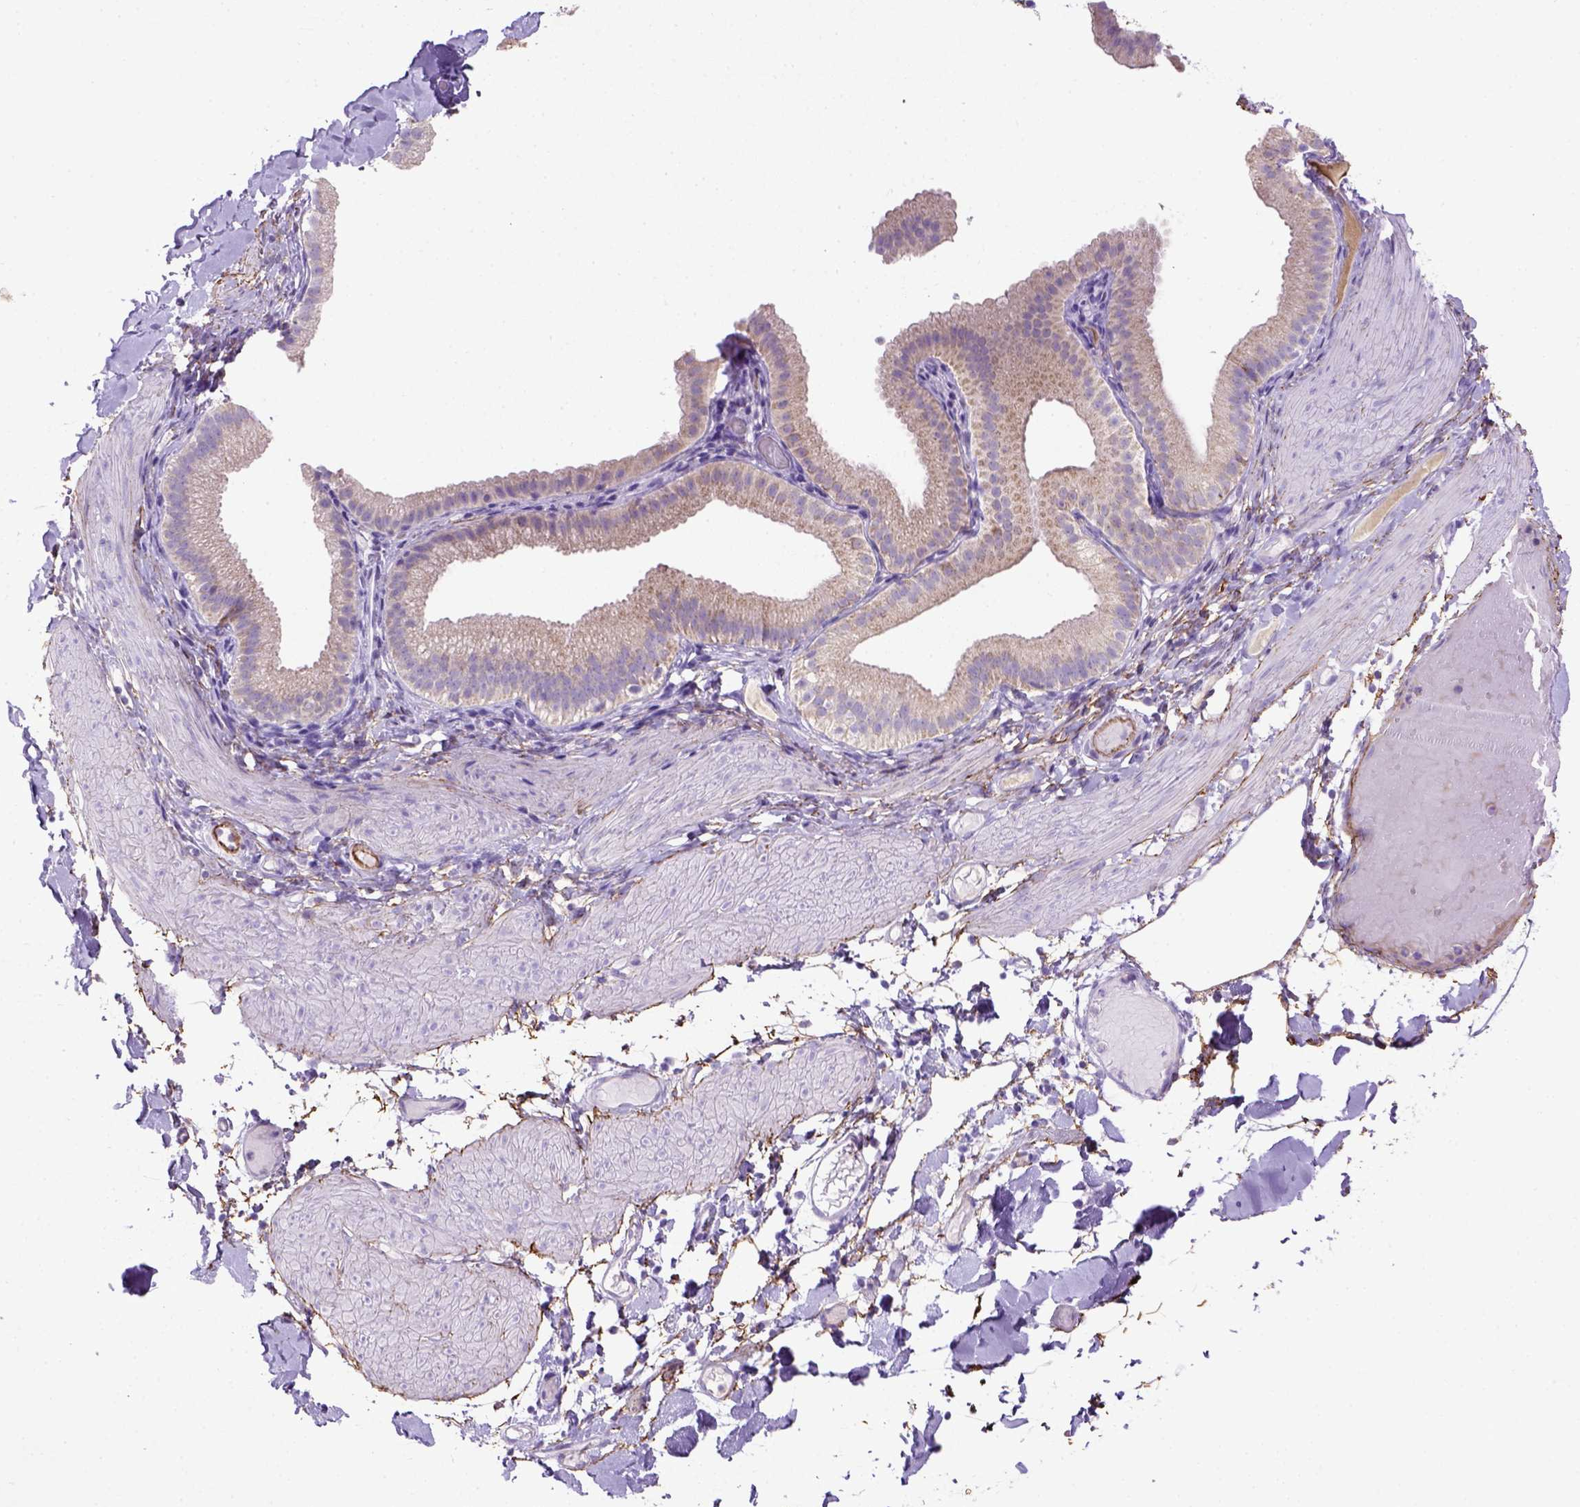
{"staining": {"intensity": "negative", "quantity": "none", "location": "none"}, "tissue": "adipose tissue", "cell_type": "Adipocytes", "image_type": "normal", "snomed": [{"axis": "morphology", "description": "Normal tissue, NOS"}, {"axis": "topography", "description": "Gallbladder"}, {"axis": "topography", "description": "Peripheral nerve tissue"}], "caption": "High power microscopy photomicrograph of an immunohistochemistry image of benign adipose tissue, revealing no significant staining in adipocytes.", "gene": "SIRPD", "patient": {"sex": "female", "age": 45}}